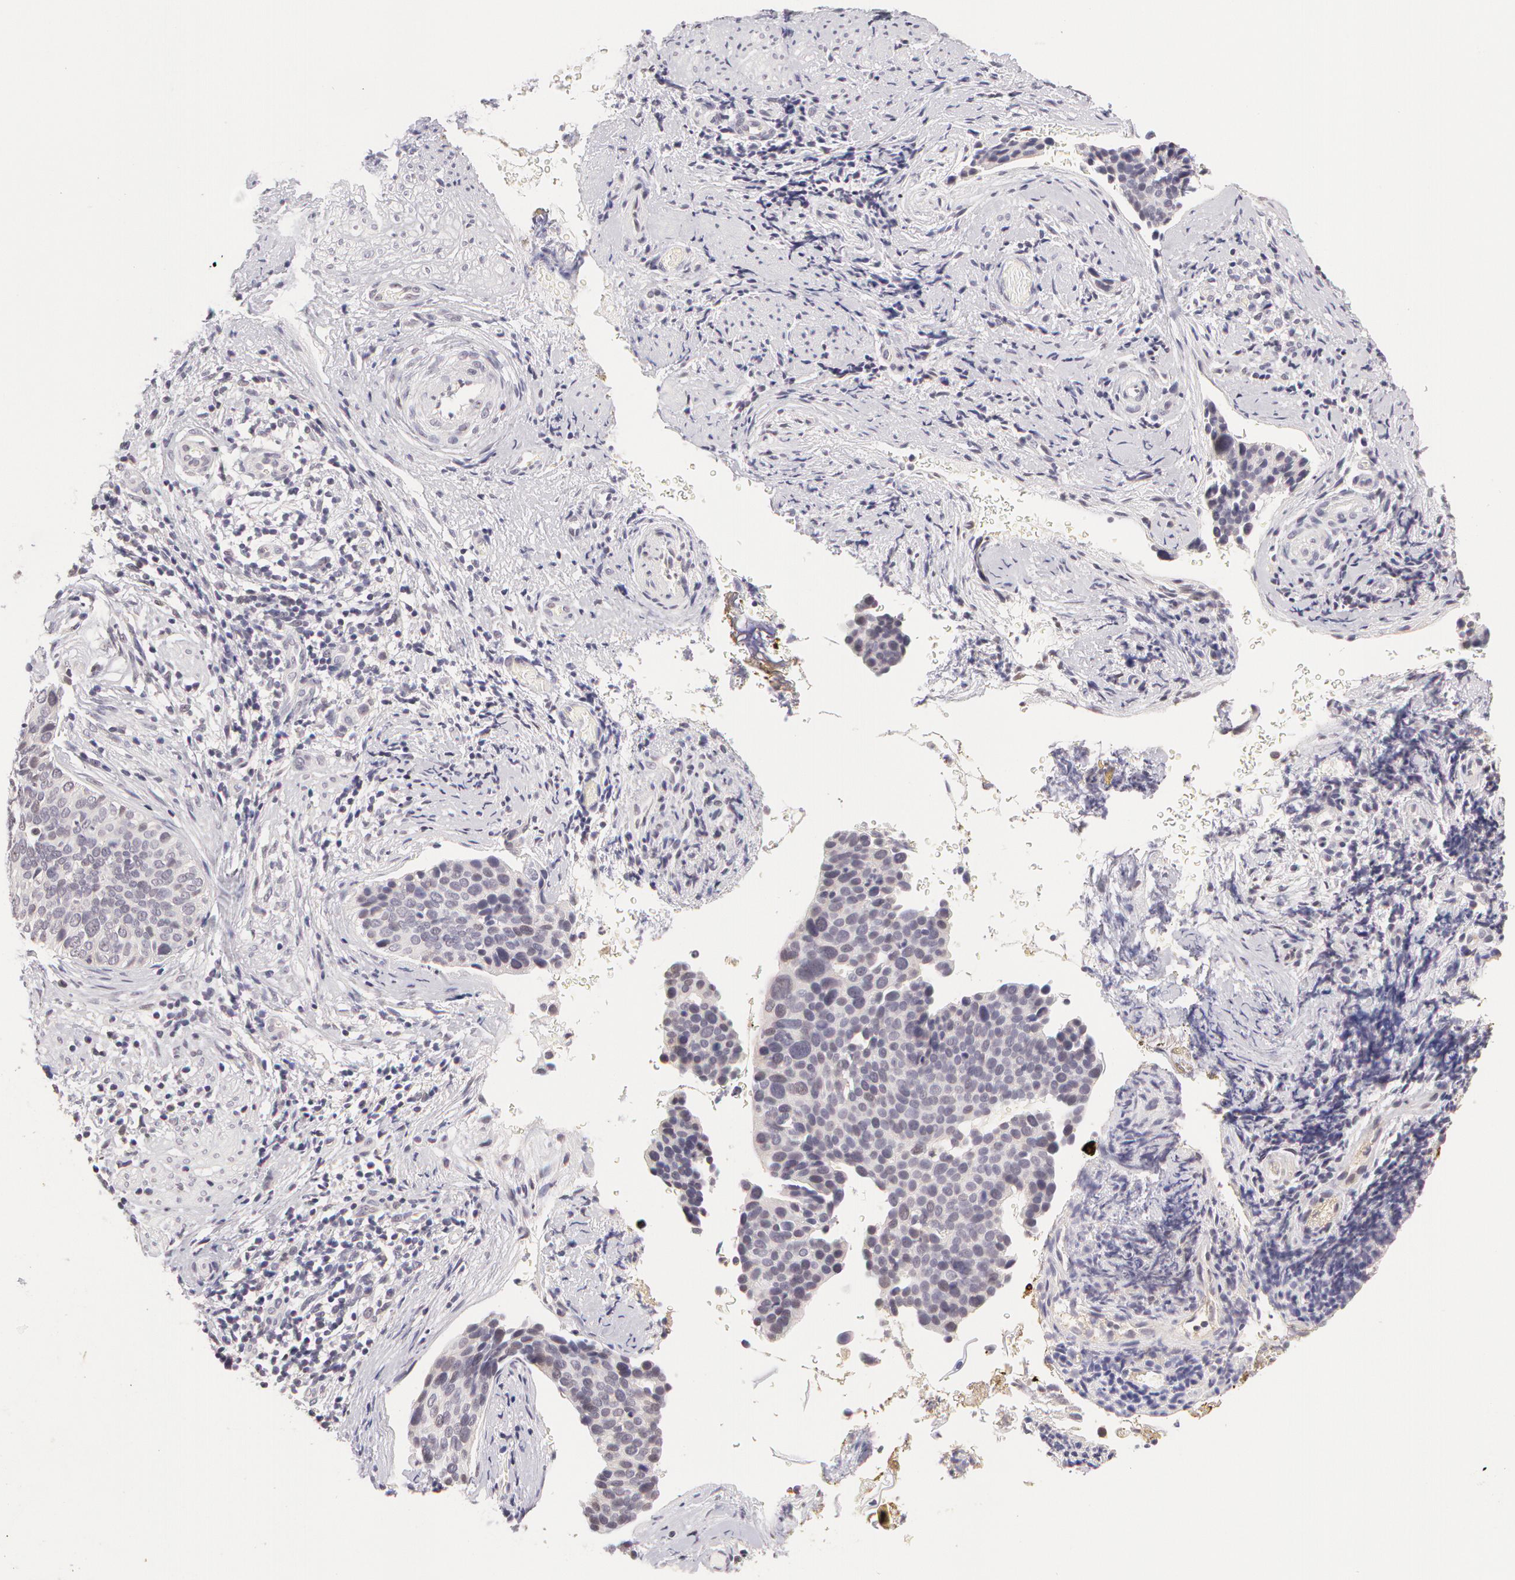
{"staining": {"intensity": "negative", "quantity": "none", "location": "none"}, "tissue": "cervical cancer", "cell_type": "Tumor cells", "image_type": "cancer", "snomed": [{"axis": "morphology", "description": "Squamous cell carcinoma, NOS"}, {"axis": "topography", "description": "Cervix"}], "caption": "There is no significant staining in tumor cells of cervical cancer (squamous cell carcinoma).", "gene": "ZNF597", "patient": {"sex": "female", "age": 31}}